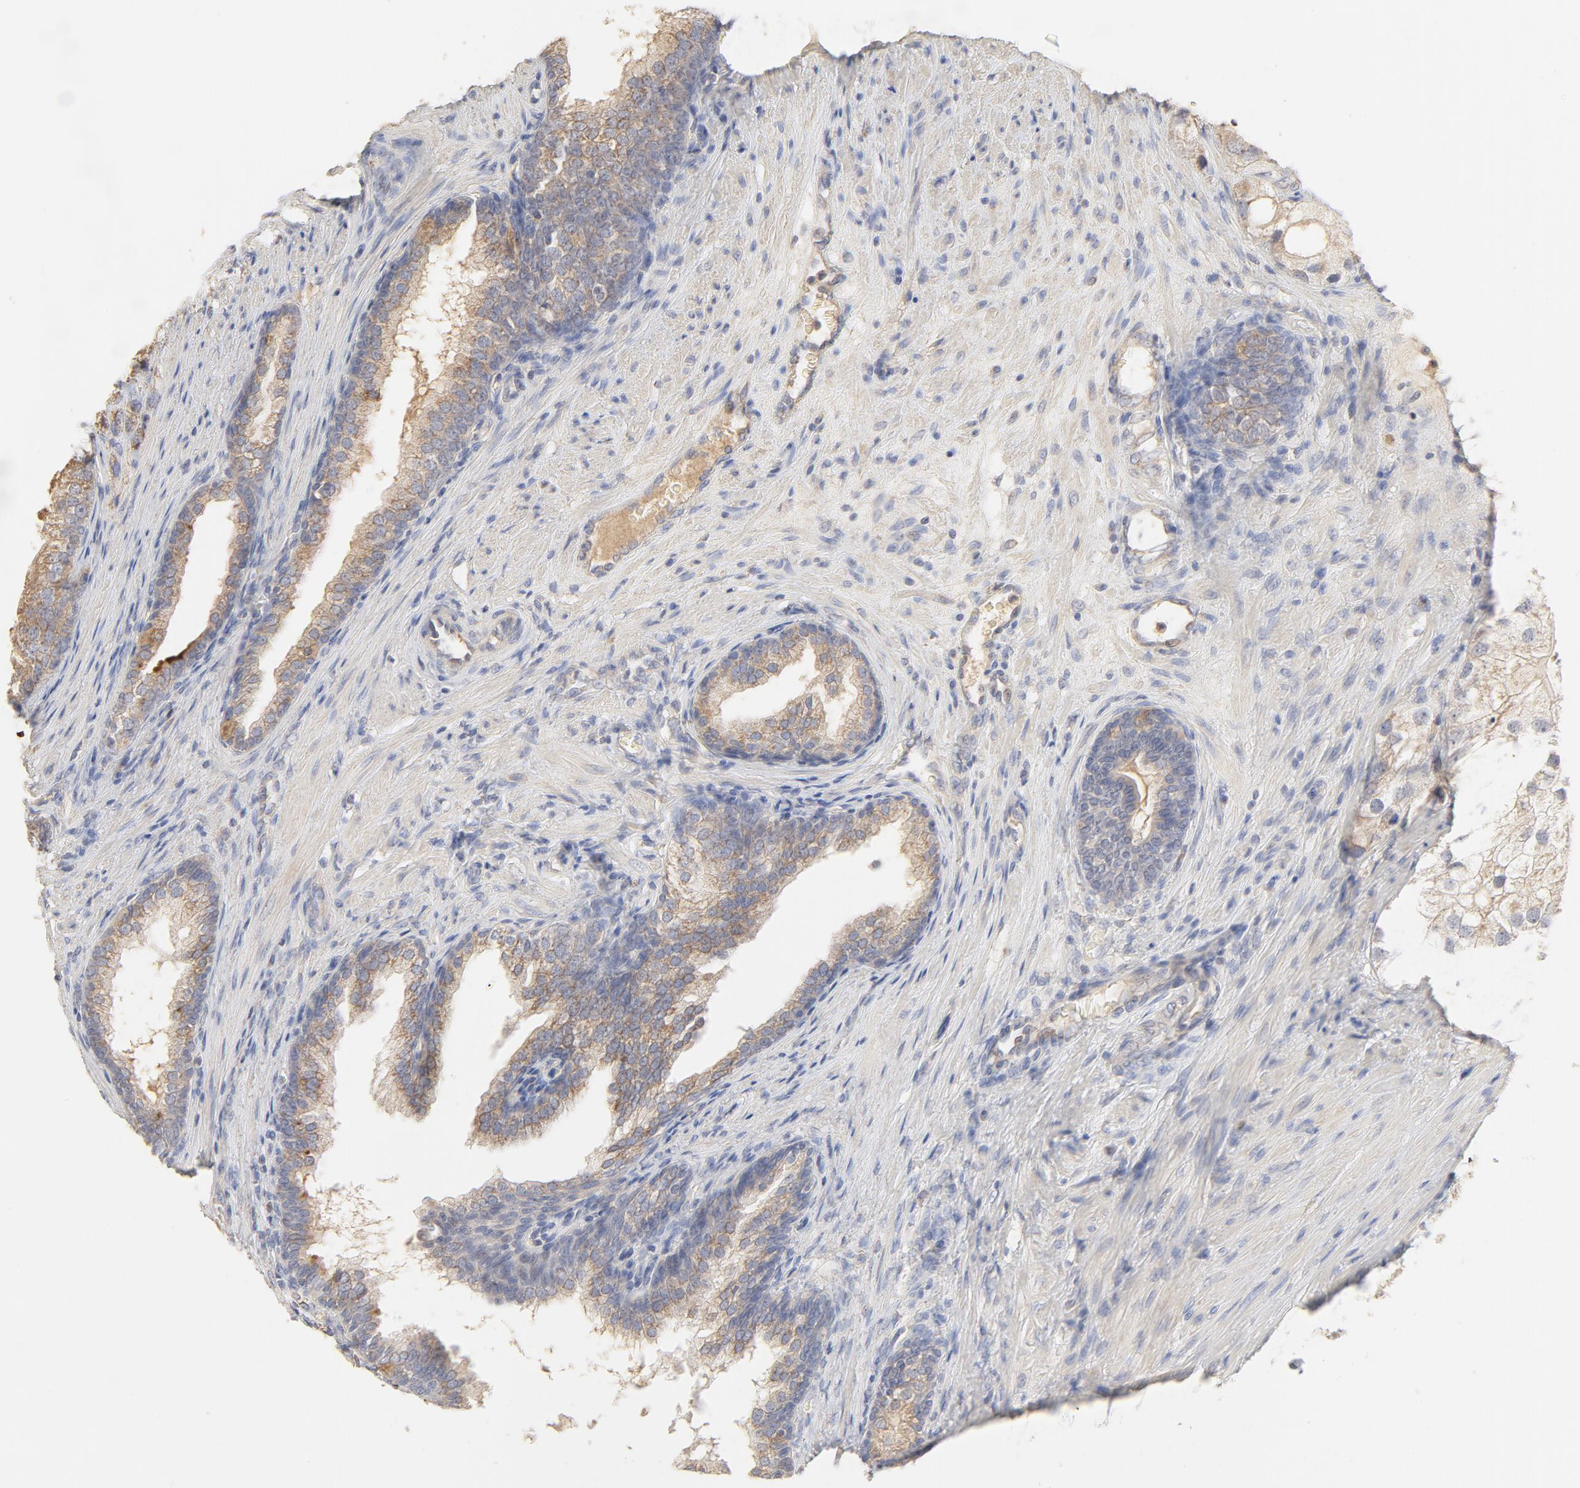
{"staining": {"intensity": "weak", "quantity": ">75%", "location": "cytoplasmic/membranous"}, "tissue": "prostate cancer", "cell_type": "Tumor cells", "image_type": "cancer", "snomed": [{"axis": "morphology", "description": "Adenocarcinoma, Low grade"}, {"axis": "topography", "description": "Prostate"}], "caption": "Immunohistochemistry (IHC) of human prostate cancer (low-grade adenocarcinoma) displays low levels of weak cytoplasmic/membranous positivity in approximately >75% of tumor cells. (Brightfield microscopy of DAB IHC at high magnification).", "gene": "FCGBP", "patient": {"sex": "male", "age": 69}}